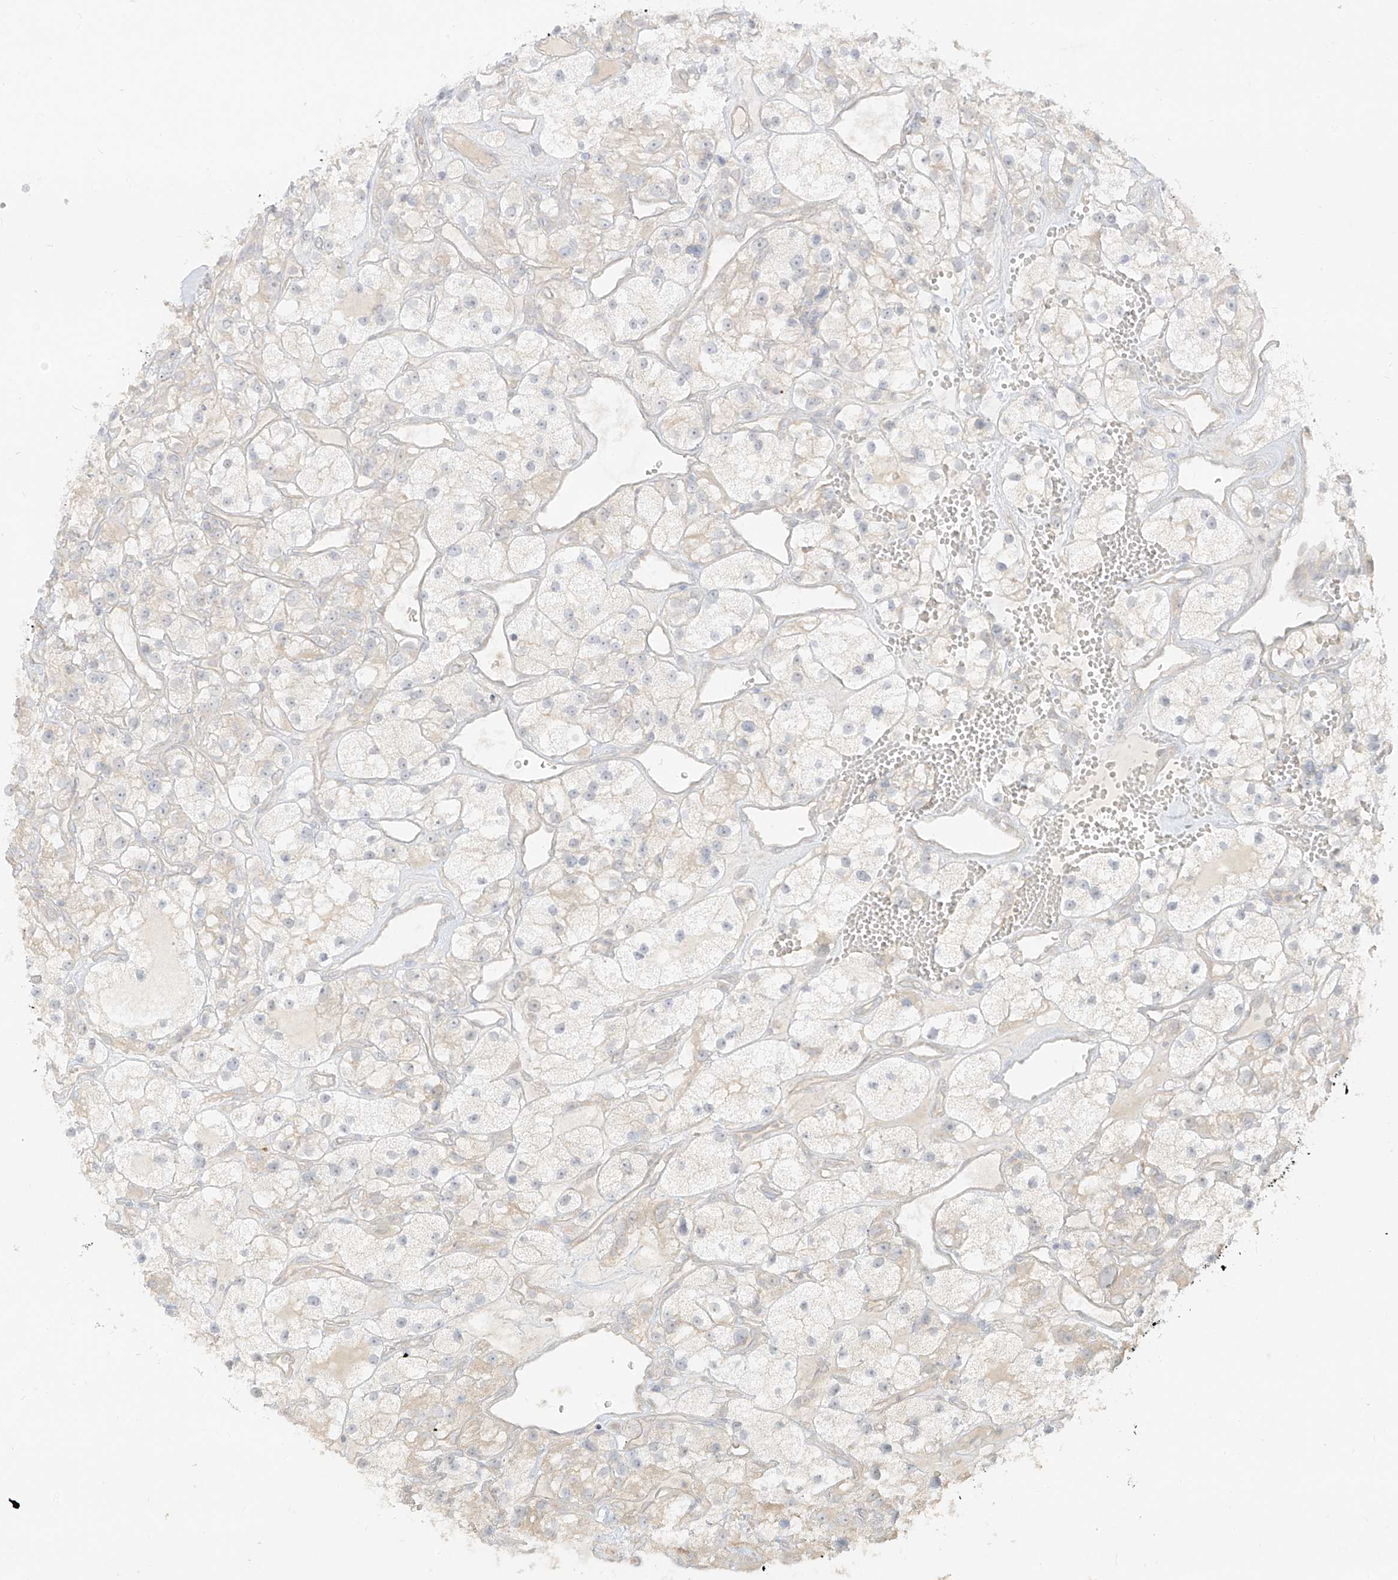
{"staining": {"intensity": "weak", "quantity": "<25%", "location": "cytoplasmic/membranous"}, "tissue": "renal cancer", "cell_type": "Tumor cells", "image_type": "cancer", "snomed": [{"axis": "morphology", "description": "Adenocarcinoma, NOS"}, {"axis": "topography", "description": "Kidney"}], "caption": "Renal cancer was stained to show a protein in brown. There is no significant staining in tumor cells. (Stains: DAB immunohistochemistry with hematoxylin counter stain, Microscopy: brightfield microscopy at high magnification).", "gene": "LIPT1", "patient": {"sex": "female", "age": 57}}